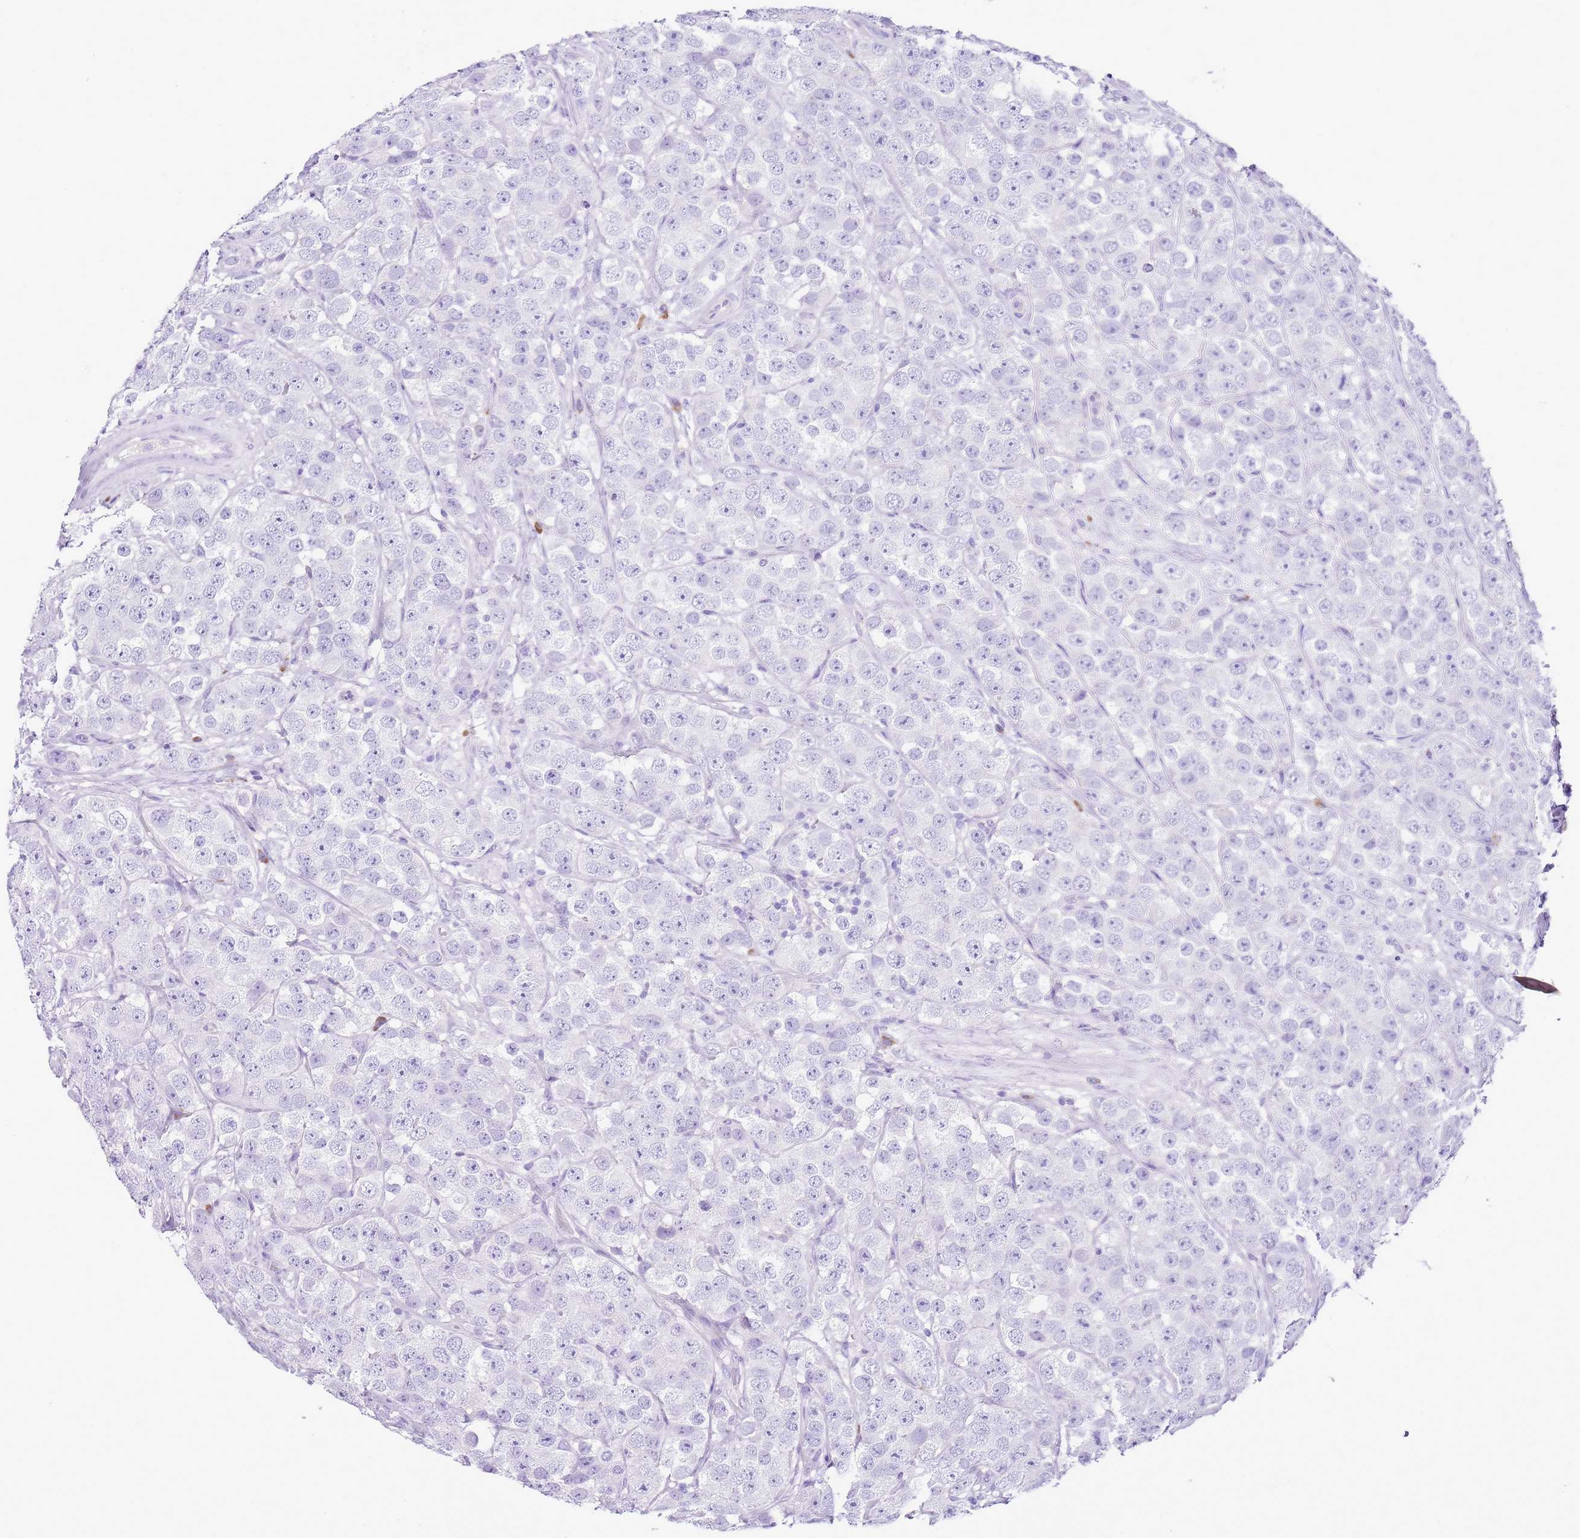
{"staining": {"intensity": "negative", "quantity": "none", "location": "none"}, "tissue": "testis cancer", "cell_type": "Tumor cells", "image_type": "cancer", "snomed": [{"axis": "morphology", "description": "Seminoma, NOS"}, {"axis": "topography", "description": "Testis"}], "caption": "Immunohistochemistry of human testis cancer exhibits no staining in tumor cells.", "gene": "AAR2", "patient": {"sex": "male", "age": 28}}